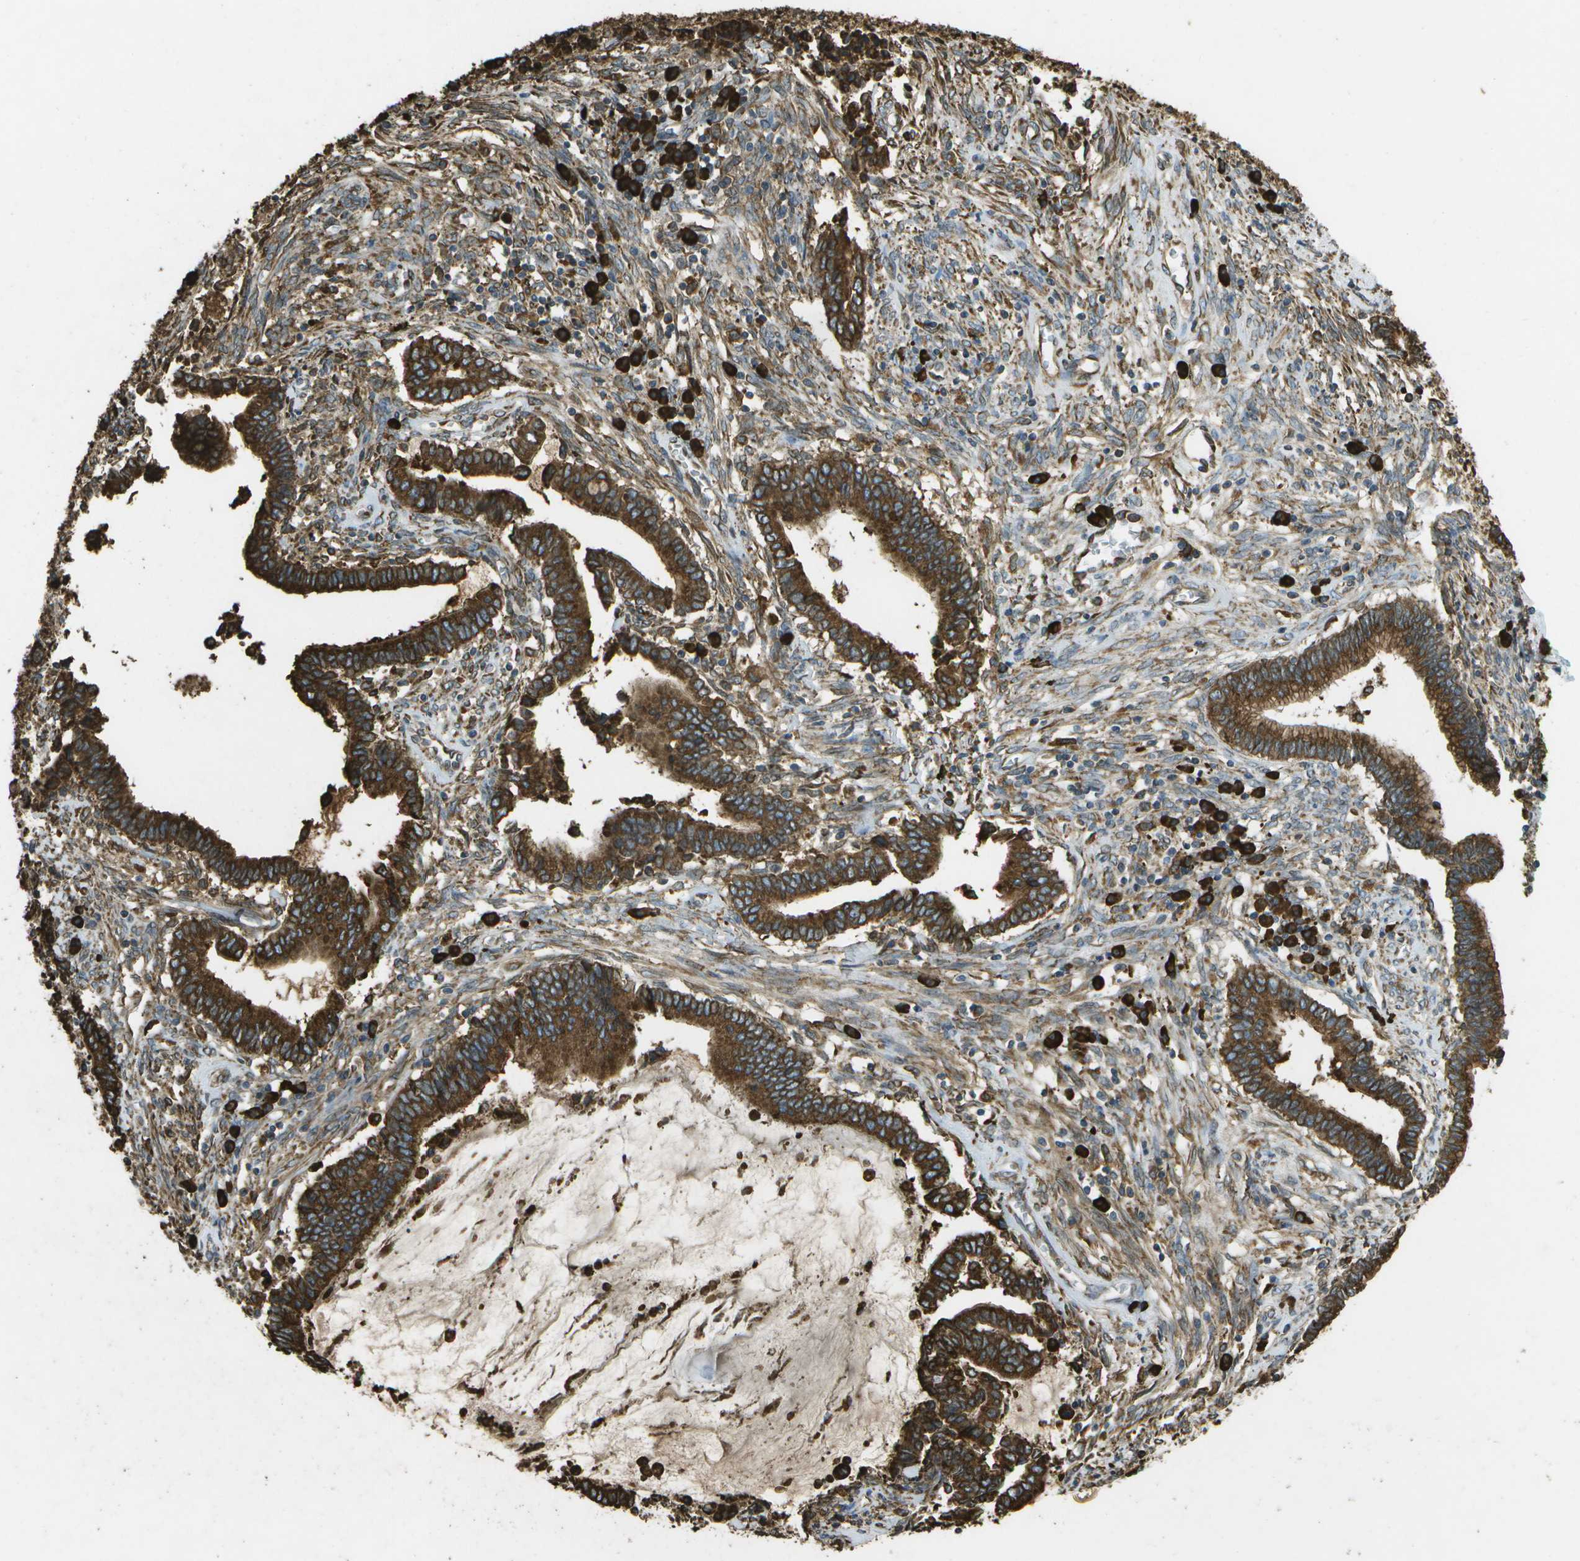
{"staining": {"intensity": "strong", "quantity": ">75%", "location": "cytoplasmic/membranous"}, "tissue": "cervical cancer", "cell_type": "Tumor cells", "image_type": "cancer", "snomed": [{"axis": "morphology", "description": "Adenocarcinoma, NOS"}, {"axis": "topography", "description": "Cervix"}], "caption": "Adenocarcinoma (cervical) stained for a protein (brown) reveals strong cytoplasmic/membranous positive positivity in about >75% of tumor cells.", "gene": "PDIA4", "patient": {"sex": "female", "age": 44}}